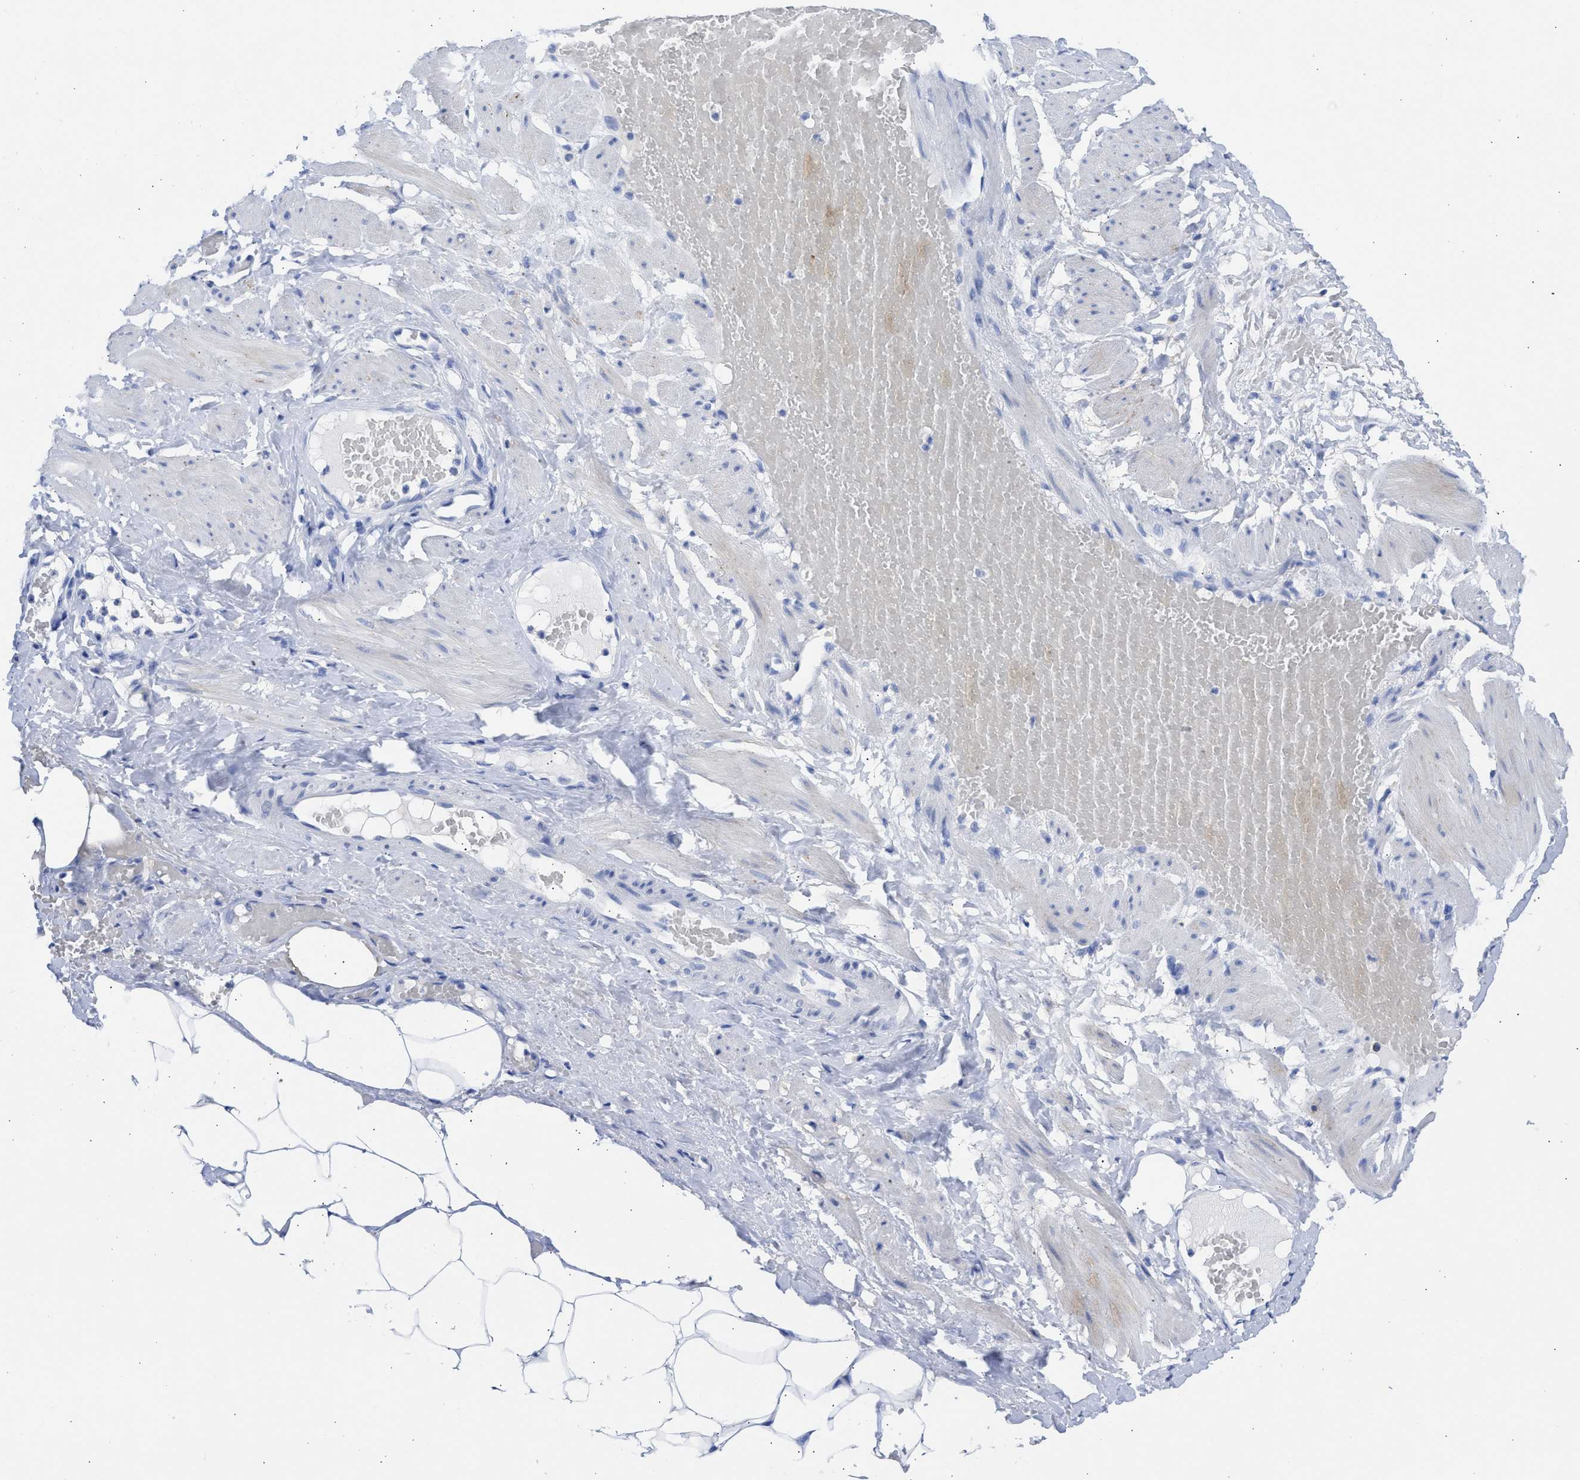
{"staining": {"intensity": "negative", "quantity": "none", "location": "none"}, "tissue": "adipose tissue", "cell_type": "Adipocytes", "image_type": "normal", "snomed": [{"axis": "morphology", "description": "Normal tissue, NOS"}, {"axis": "topography", "description": "Soft tissue"}, {"axis": "topography", "description": "Vascular tissue"}], "caption": "The photomicrograph shows no significant positivity in adipocytes of adipose tissue.", "gene": "NCAM1", "patient": {"sex": "female", "age": 35}}